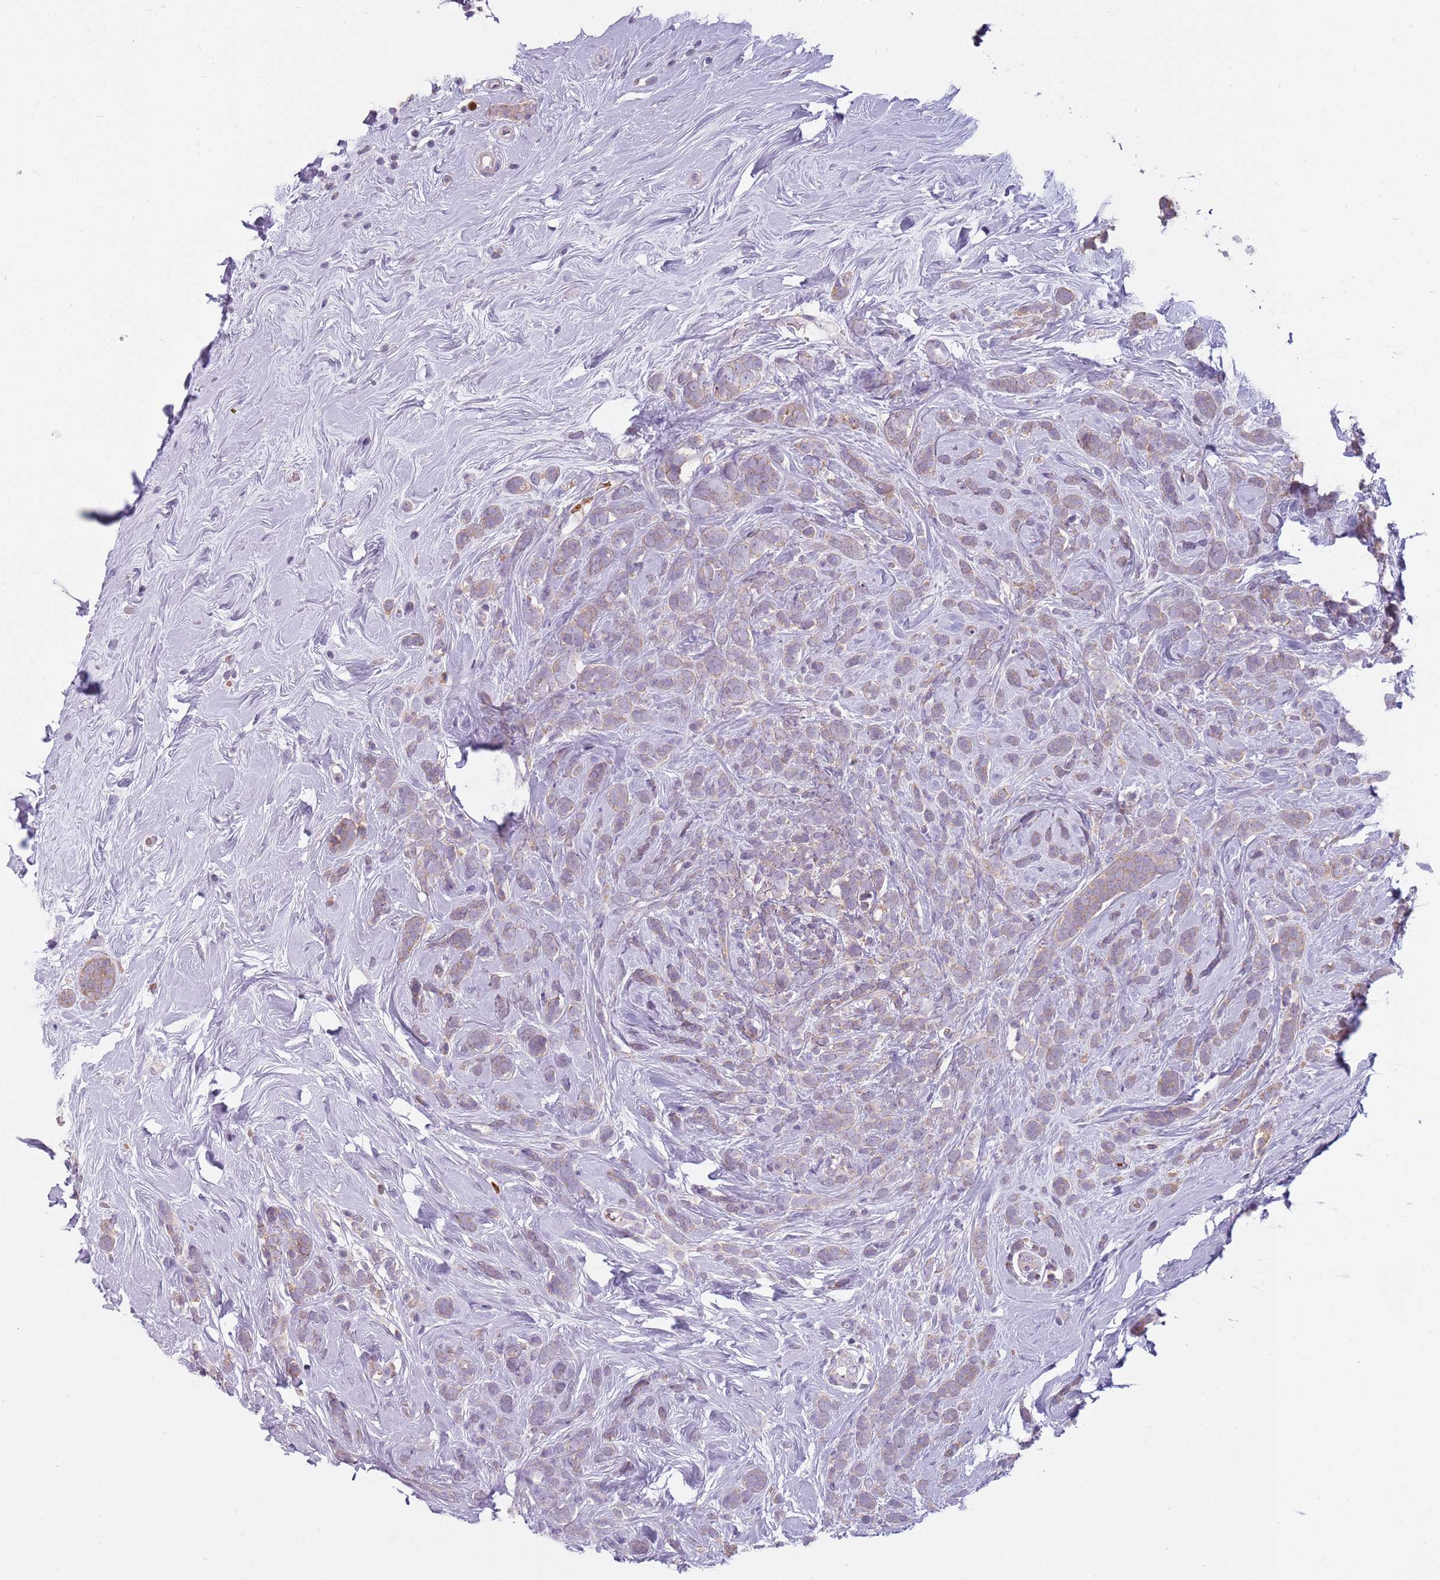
{"staining": {"intensity": "weak", "quantity": ">75%", "location": "cytoplasmic/membranous"}, "tissue": "breast cancer", "cell_type": "Tumor cells", "image_type": "cancer", "snomed": [{"axis": "morphology", "description": "Lobular carcinoma"}, {"axis": "topography", "description": "Breast"}], "caption": "Immunohistochemistry of breast cancer displays low levels of weak cytoplasmic/membranous expression in about >75% of tumor cells. (DAB (3,3'-diaminobenzidine) = brown stain, brightfield microscopy at high magnification).", "gene": "HSPA14", "patient": {"sex": "female", "age": 58}}